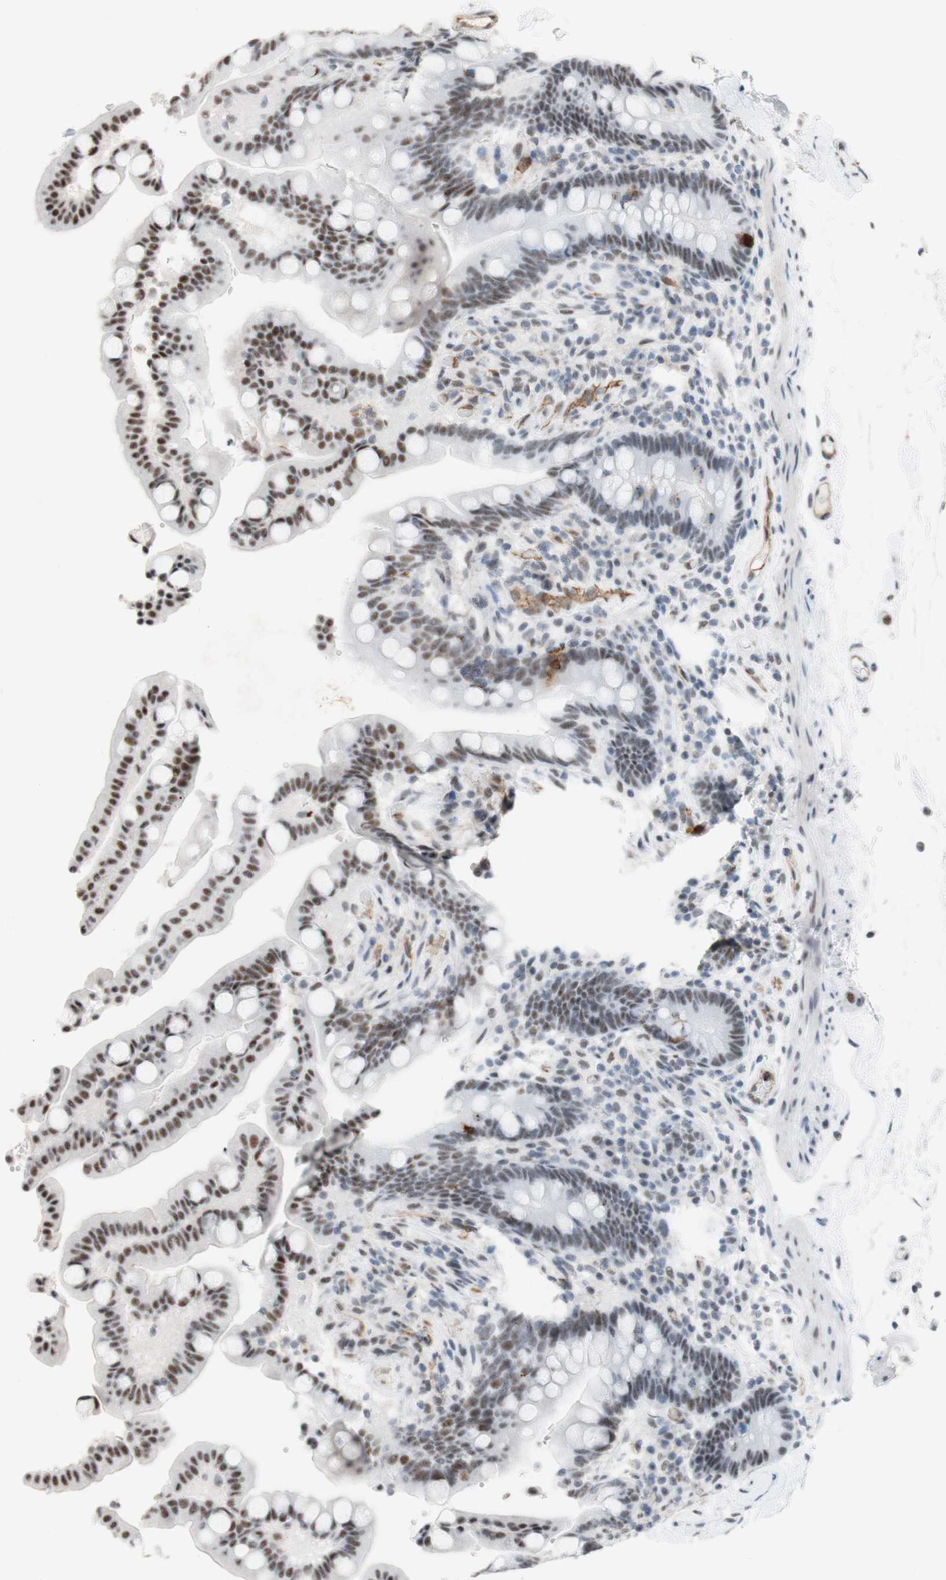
{"staining": {"intensity": "moderate", "quantity": ">75%", "location": "cytoplasmic/membranous"}, "tissue": "colon", "cell_type": "Endothelial cells", "image_type": "normal", "snomed": [{"axis": "morphology", "description": "Normal tissue, NOS"}, {"axis": "topography", "description": "Colon"}], "caption": "High-power microscopy captured an immunohistochemistry (IHC) micrograph of normal colon, revealing moderate cytoplasmic/membranous staining in approximately >75% of endothelial cells. (Stains: DAB (3,3'-diaminobenzidine) in brown, nuclei in blue, Microscopy: brightfield microscopy at high magnification).", "gene": "SAP18", "patient": {"sex": "male", "age": 73}}